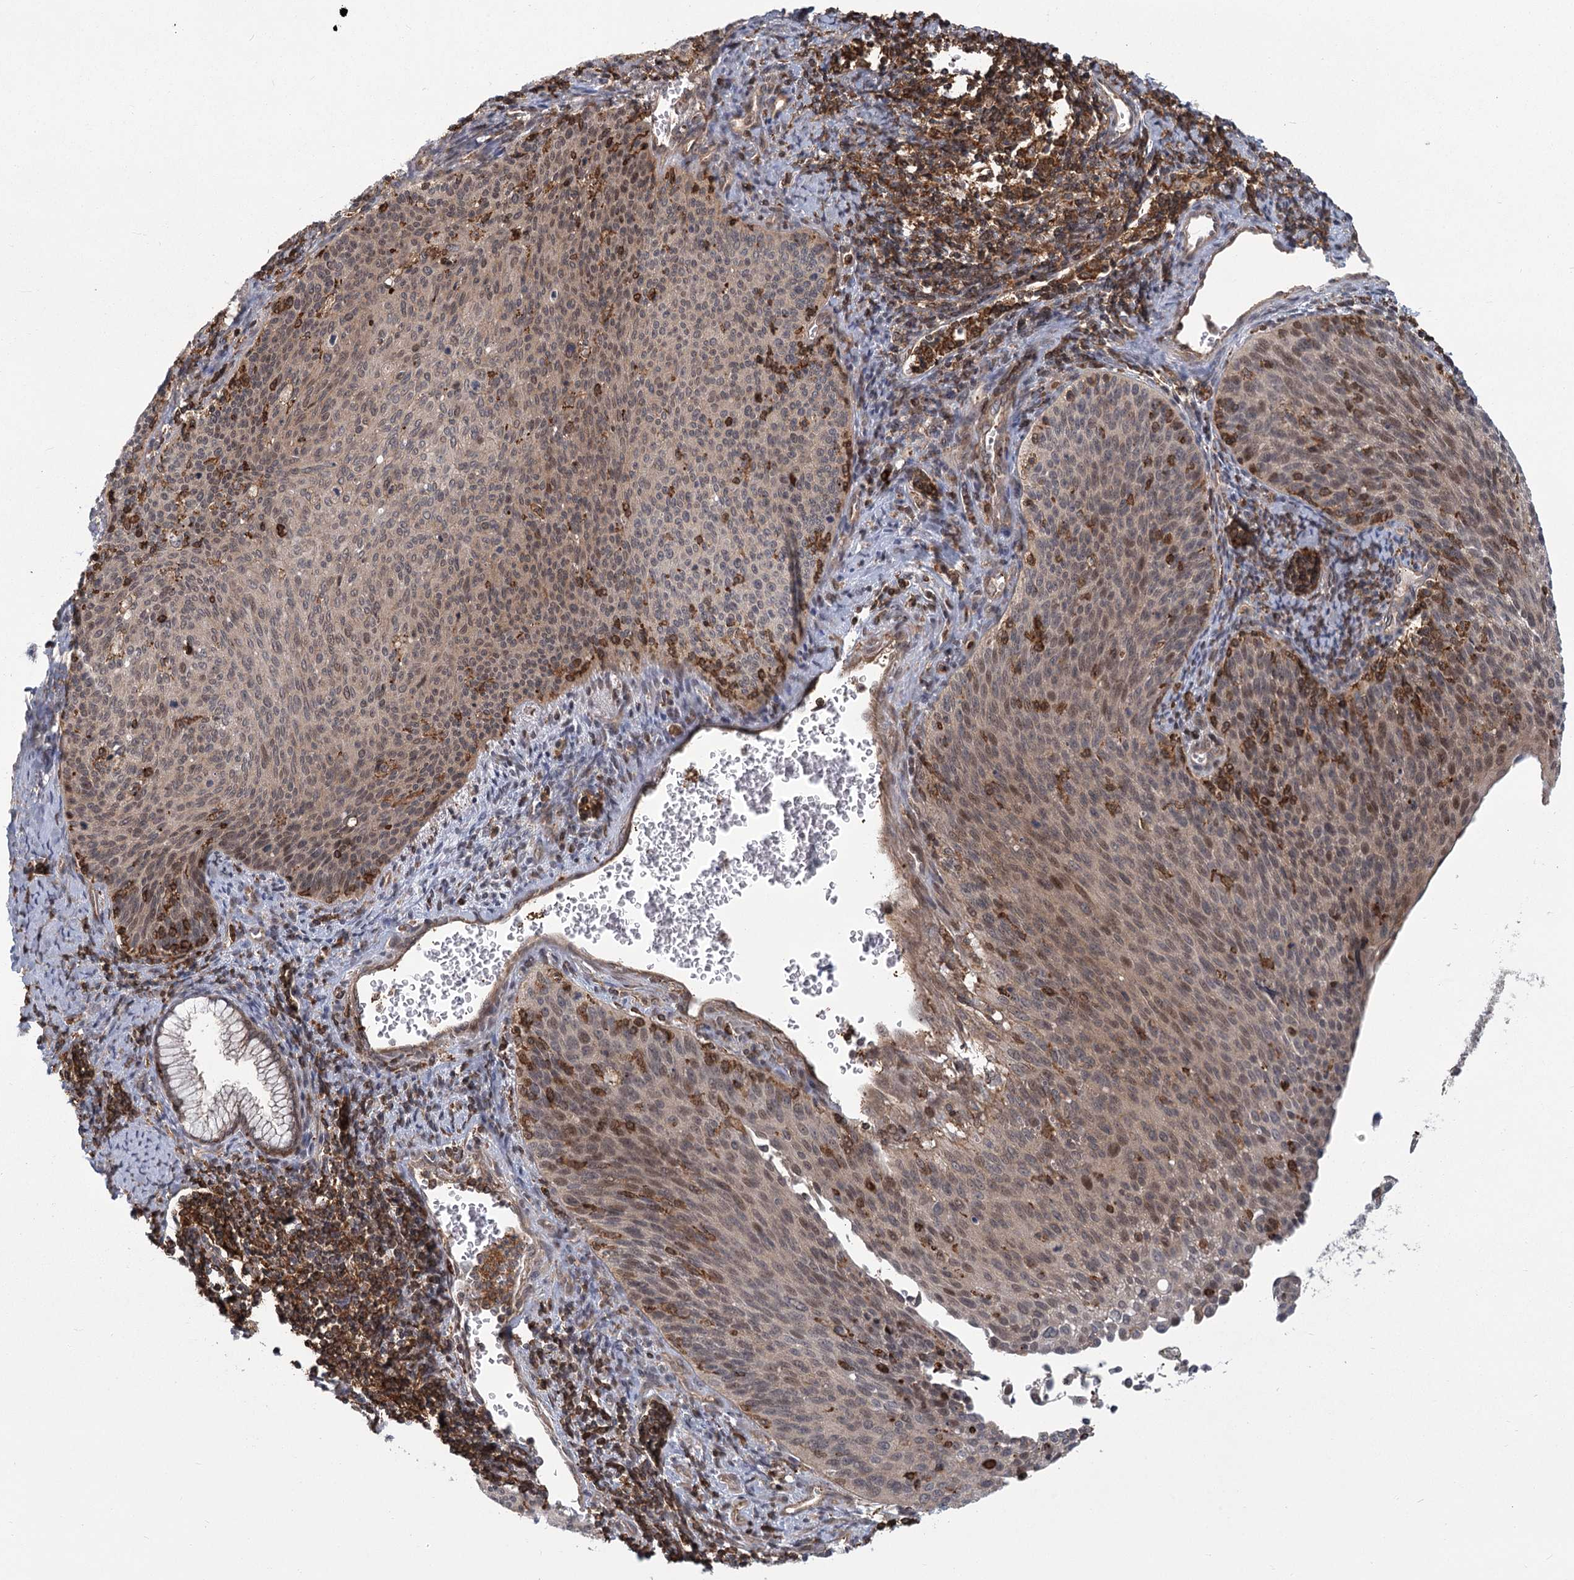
{"staining": {"intensity": "moderate", "quantity": "<25%", "location": "cytoplasmic/membranous,nuclear"}, "tissue": "cervical cancer", "cell_type": "Tumor cells", "image_type": "cancer", "snomed": [{"axis": "morphology", "description": "Squamous cell carcinoma, NOS"}, {"axis": "topography", "description": "Cervix"}], "caption": "High-magnification brightfield microscopy of squamous cell carcinoma (cervical) stained with DAB (brown) and counterstained with hematoxylin (blue). tumor cells exhibit moderate cytoplasmic/membranous and nuclear expression is seen in about<25% of cells.", "gene": "MEPE", "patient": {"sex": "female", "age": 55}}